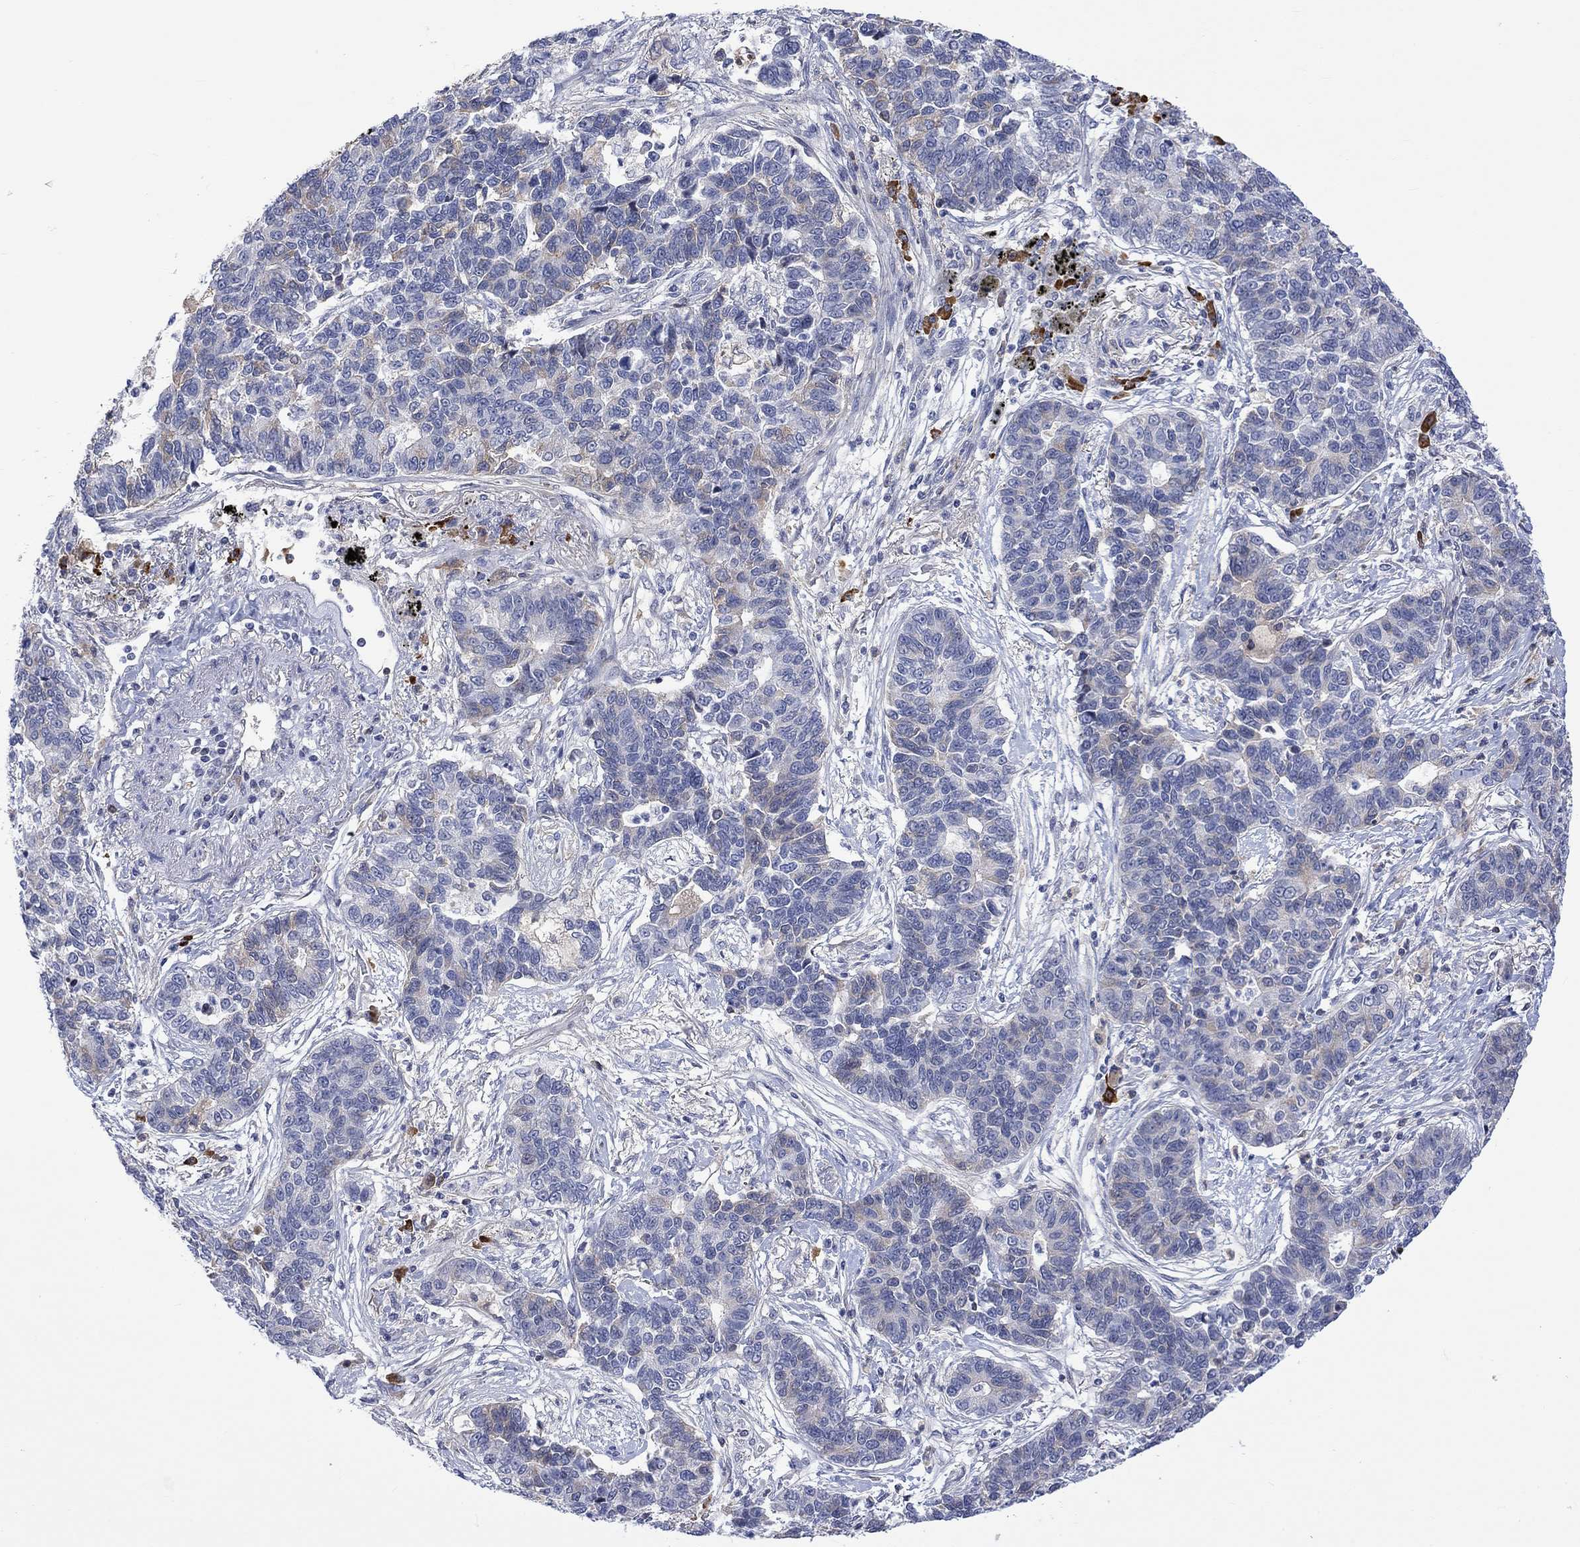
{"staining": {"intensity": "moderate", "quantity": "<25%", "location": "cytoplasmic/membranous"}, "tissue": "lung cancer", "cell_type": "Tumor cells", "image_type": "cancer", "snomed": [{"axis": "morphology", "description": "Adenocarcinoma, NOS"}, {"axis": "topography", "description": "Lung"}], "caption": "Moderate cytoplasmic/membranous positivity is seen in about <25% of tumor cells in lung adenocarcinoma.", "gene": "DCX", "patient": {"sex": "female", "age": 57}}